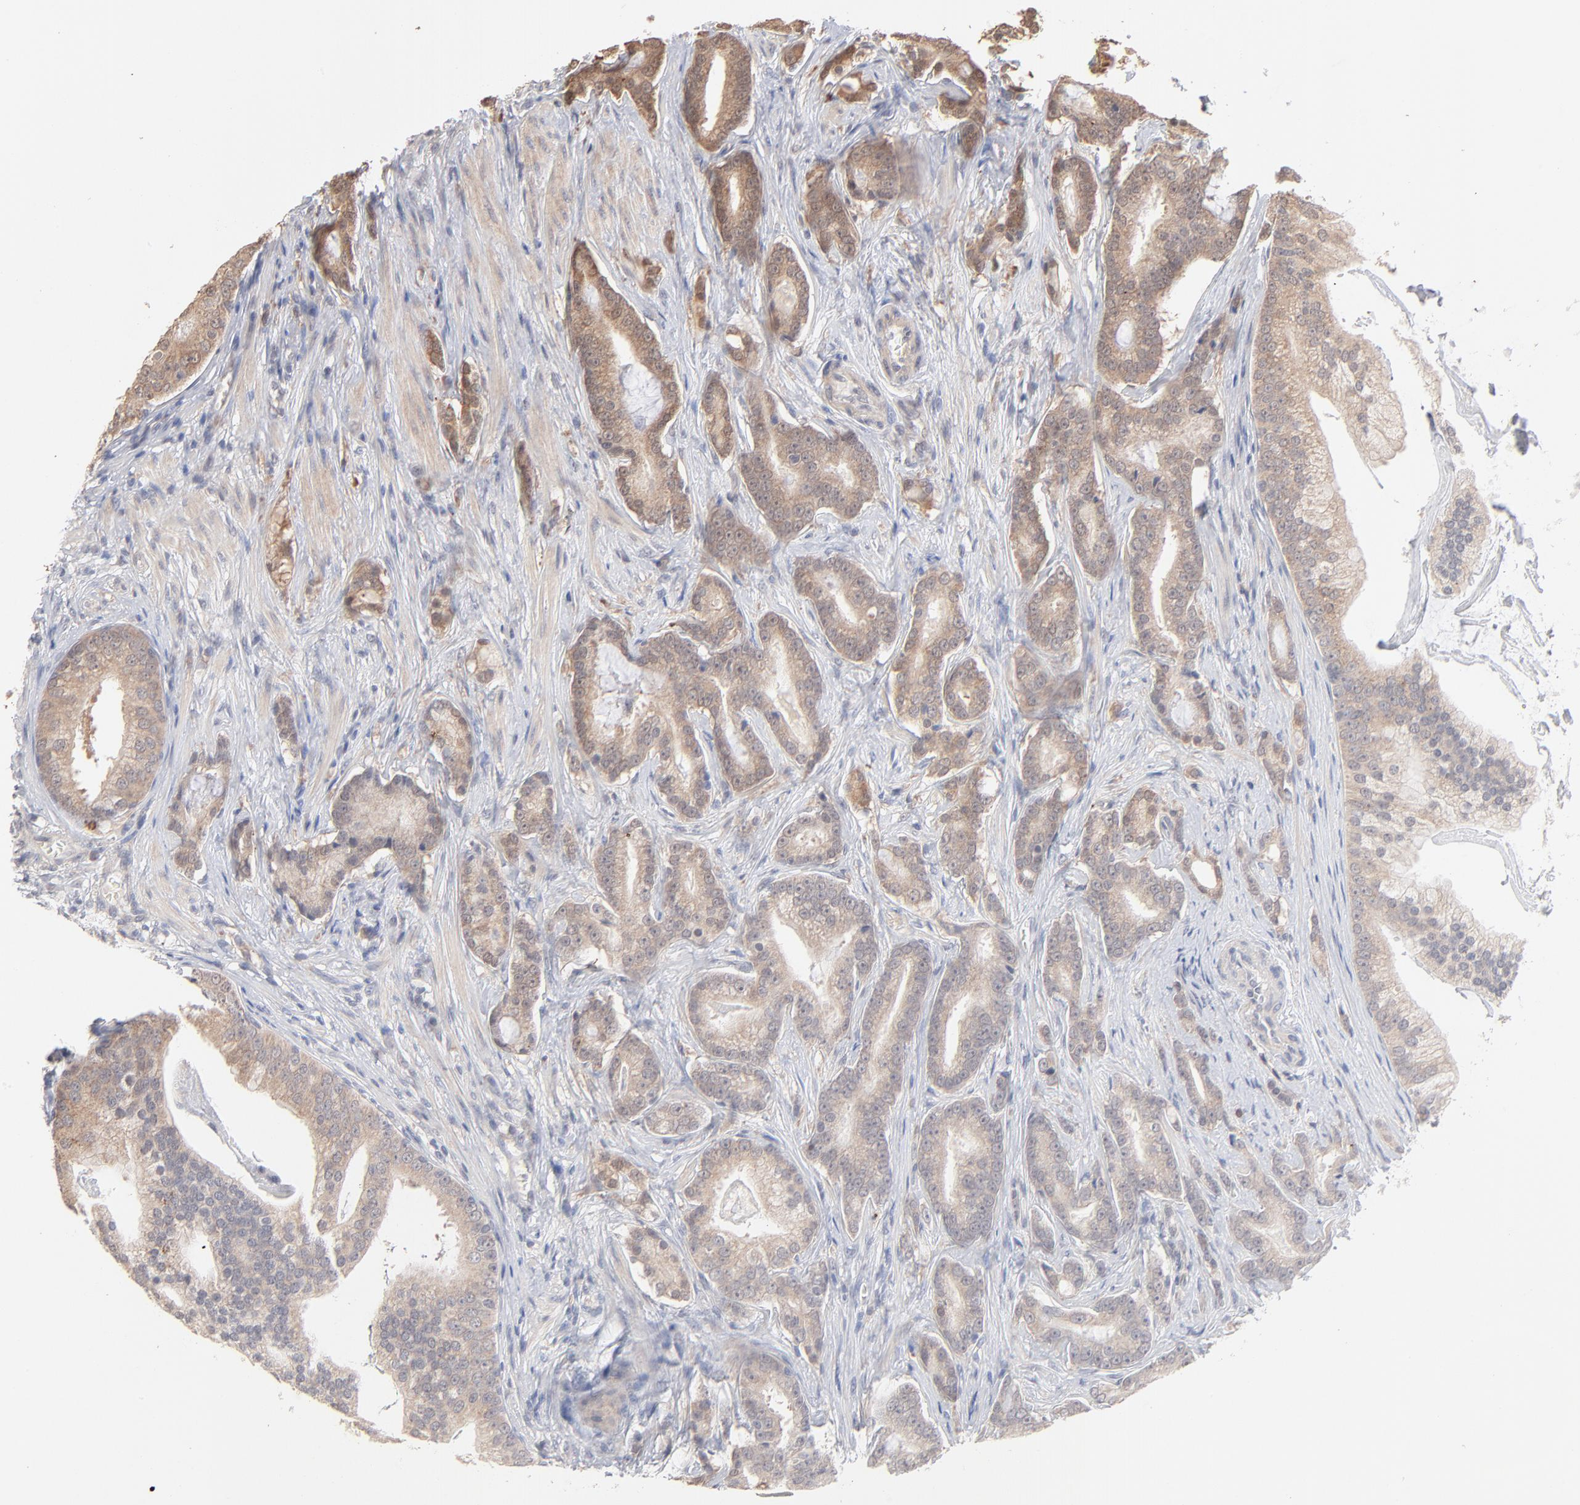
{"staining": {"intensity": "moderate", "quantity": "25%-75%", "location": "cytoplasmic/membranous"}, "tissue": "prostate cancer", "cell_type": "Tumor cells", "image_type": "cancer", "snomed": [{"axis": "morphology", "description": "Adenocarcinoma, Low grade"}, {"axis": "topography", "description": "Prostate"}], "caption": "Protein staining by IHC shows moderate cytoplasmic/membranous expression in approximately 25%-75% of tumor cells in low-grade adenocarcinoma (prostate).", "gene": "MSL2", "patient": {"sex": "male", "age": 58}}